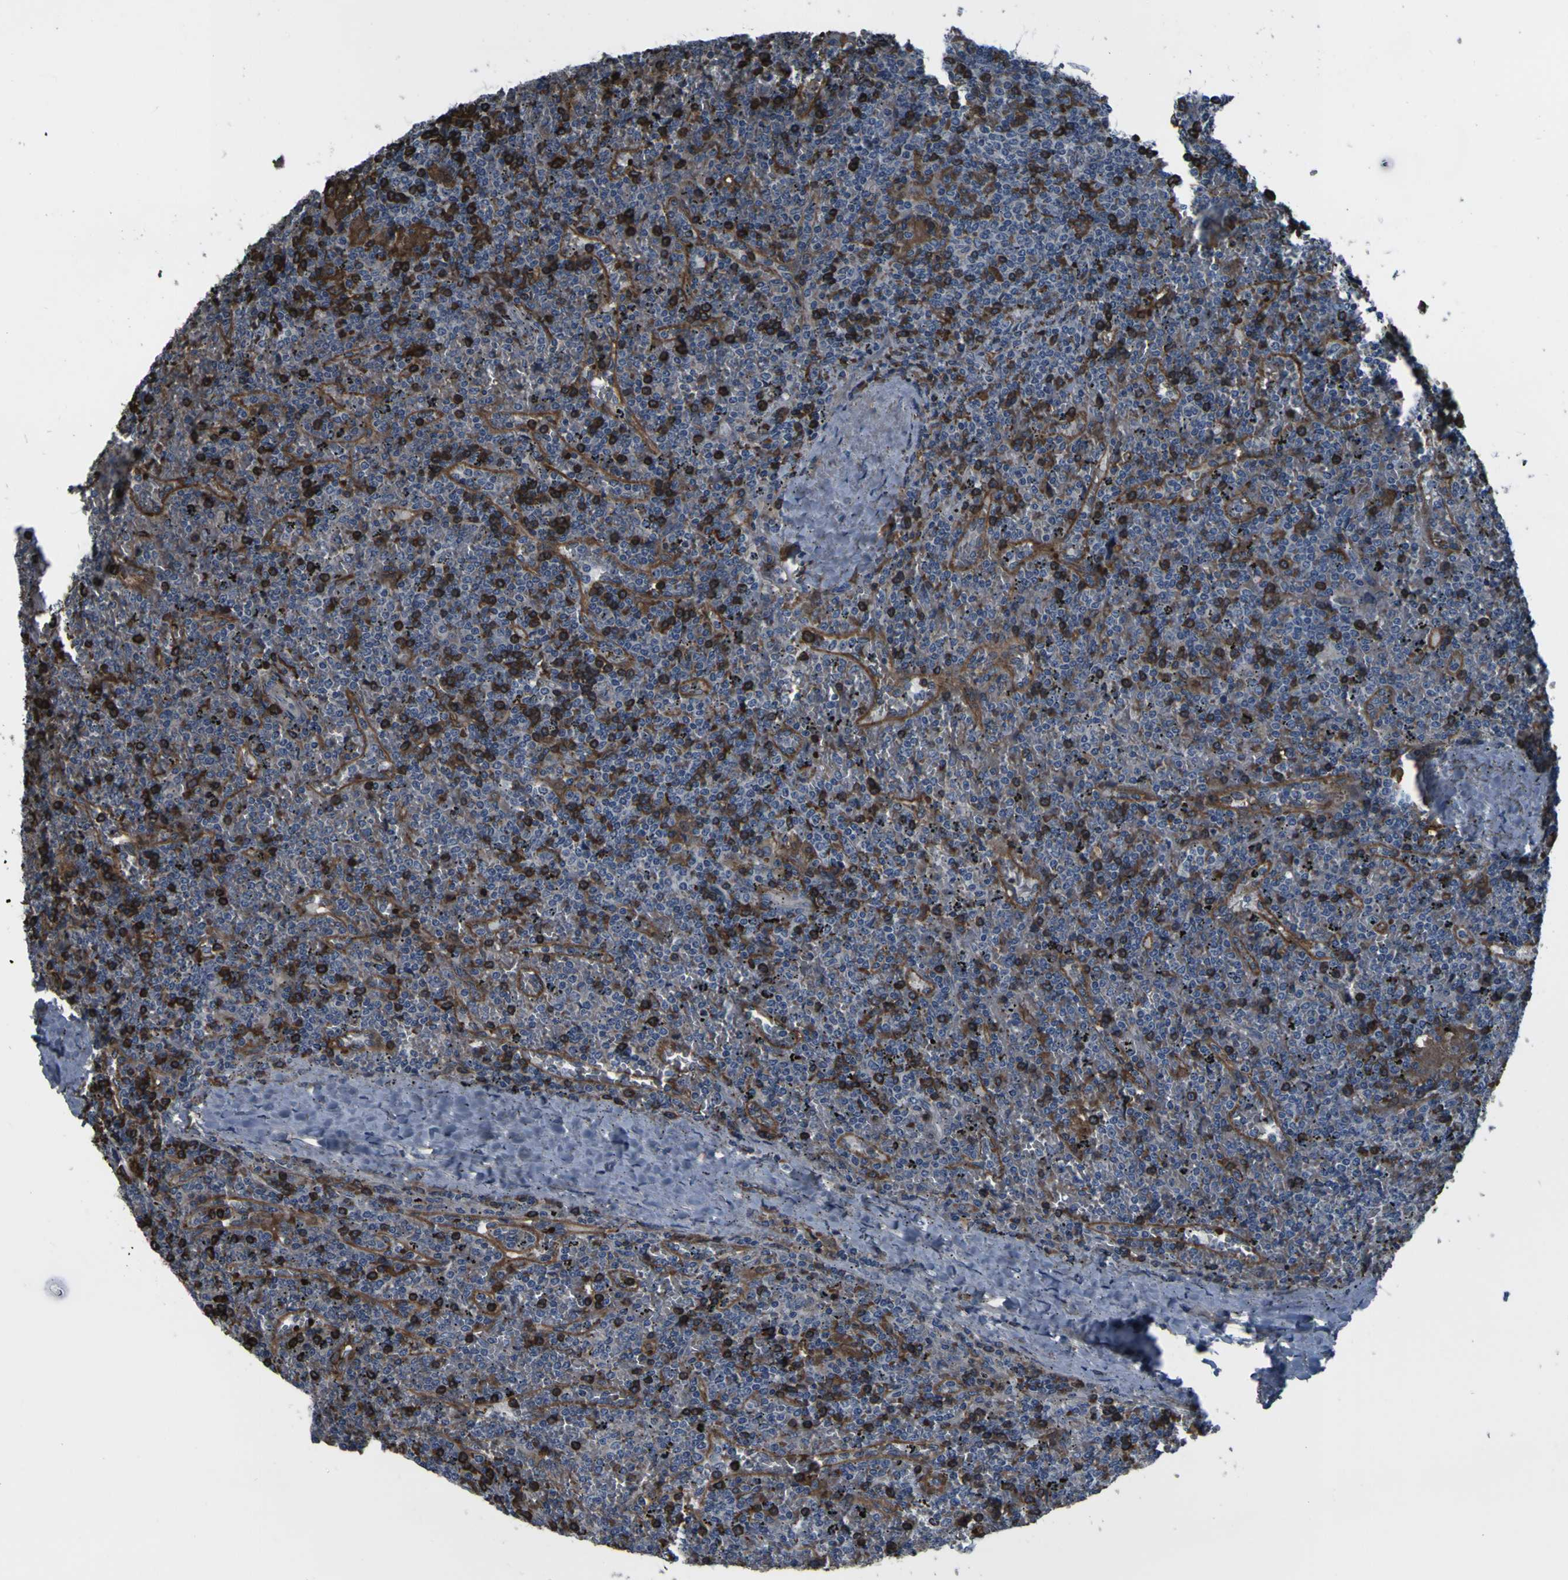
{"staining": {"intensity": "negative", "quantity": "none", "location": "none"}, "tissue": "lymphoma", "cell_type": "Tumor cells", "image_type": "cancer", "snomed": [{"axis": "morphology", "description": "Malignant lymphoma, non-Hodgkin's type, Low grade"}, {"axis": "topography", "description": "Spleen"}], "caption": "Lymphoma stained for a protein using immunohistochemistry (IHC) exhibits no expression tumor cells.", "gene": "GRAMD1A", "patient": {"sex": "female", "age": 19}}